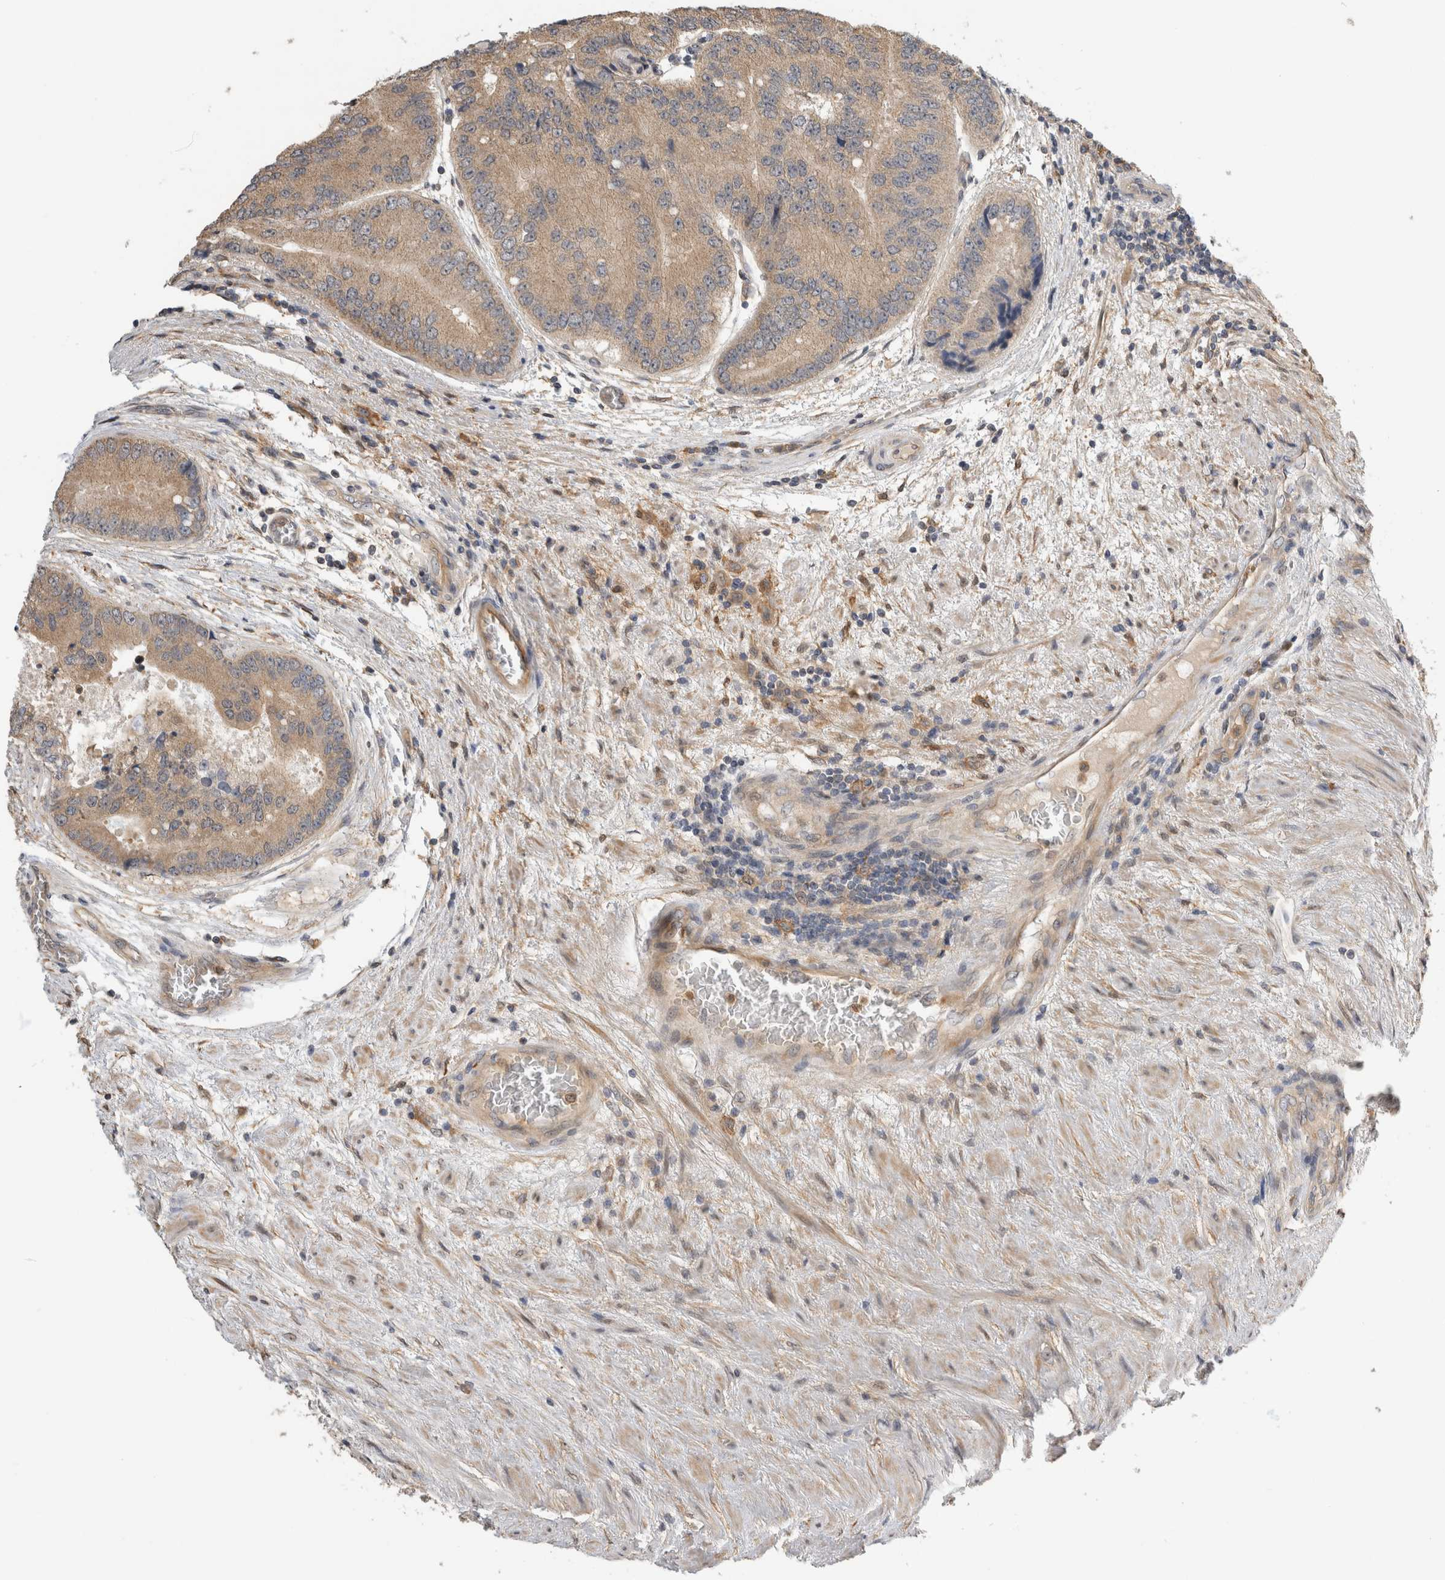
{"staining": {"intensity": "weak", "quantity": ">75%", "location": "cytoplasmic/membranous"}, "tissue": "prostate cancer", "cell_type": "Tumor cells", "image_type": "cancer", "snomed": [{"axis": "morphology", "description": "Adenocarcinoma, High grade"}, {"axis": "topography", "description": "Prostate"}], "caption": "The immunohistochemical stain highlights weak cytoplasmic/membranous staining in tumor cells of prostate cancer tissue.", "gene": "PGM1", "patient": {"sex": "male", "age": 70}}